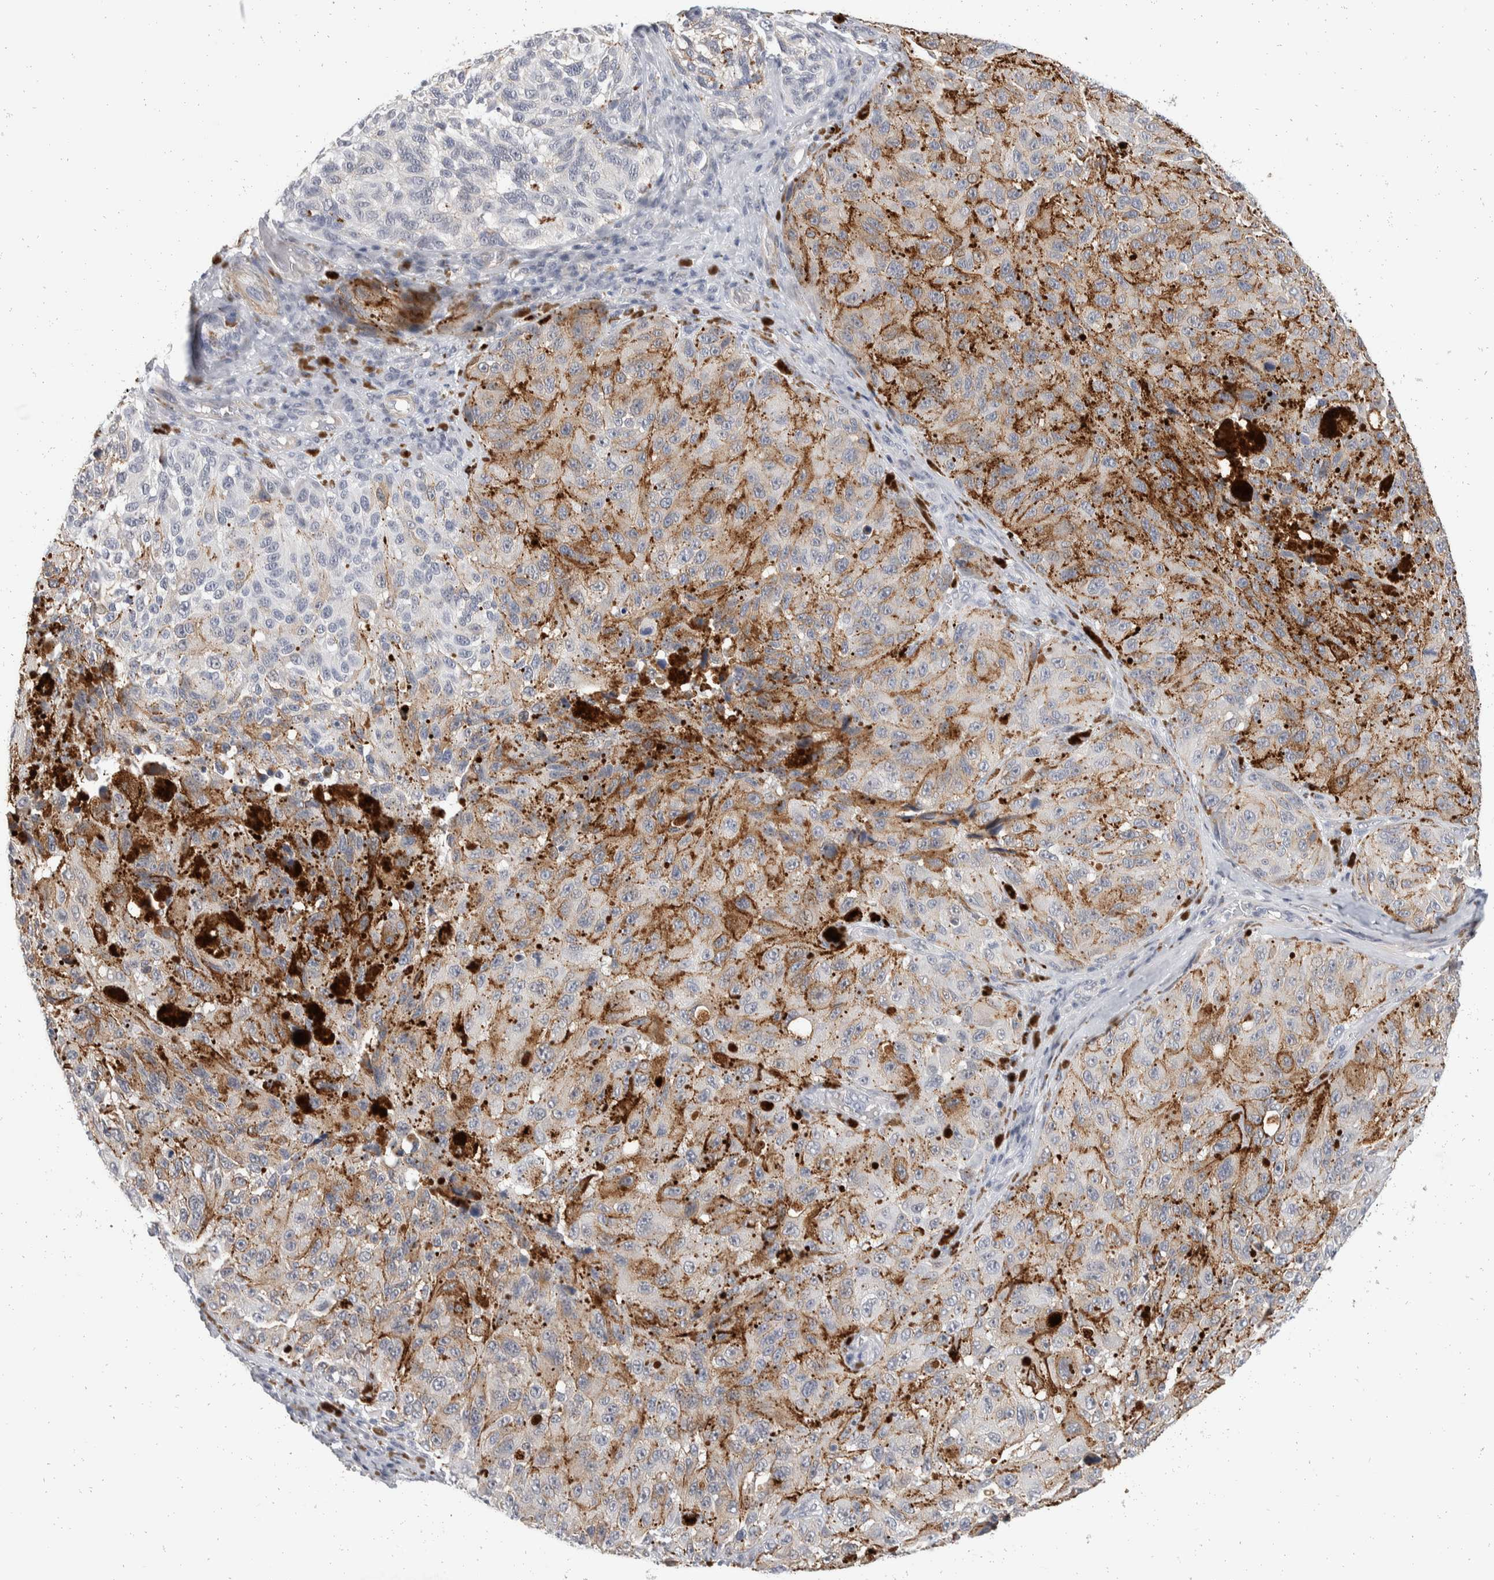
{"staining": {"intensity": "weak", "quantity": "<25%", "location": "cytoplasmic/membranous"}, "tissue": "melanoma", "cell_type": "Tumor cells", "image_type": "cancer", "snomed": [{"axis": "morphology", "description": "Malignant melanoma, NOS"}, {"axis": "topography", "description": "Skin"}], "caption": "IHC micrograph of melanoma stained for a protein (brown), which exhibits no positivity in tumor cells.", "gene": "CATSPERD", "patient": {"sex": "female", "age": 73}}